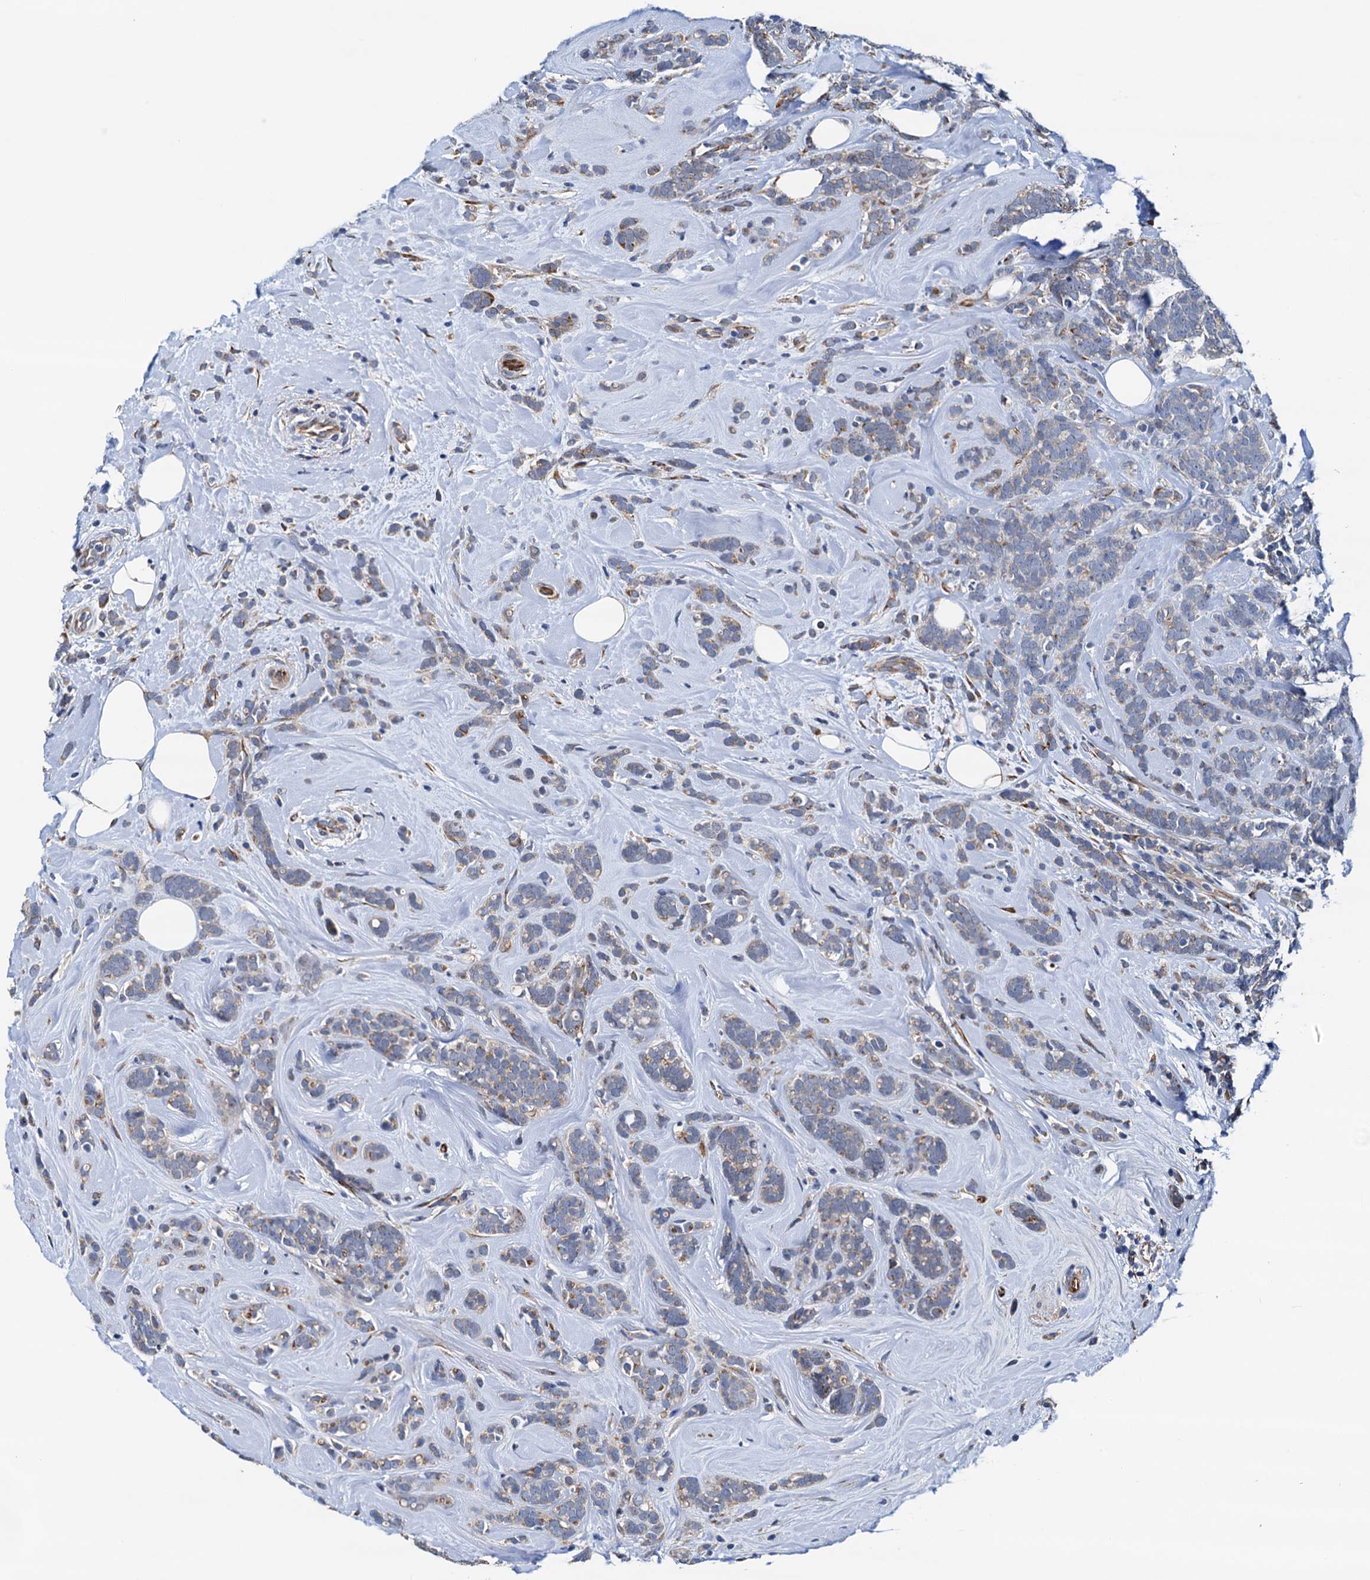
{"staining": {"intensity": "weak", "quantity": "25%-75%", "location": "cytoplasmic/membranous"}, "tissue": "breast cancer", "cell_type": "Tumor cells", "image_type": "cancer", "snomed": [{"axis": "morphology", "description": "Lobular carcinoma"}, {"axis": "topography", "description": "Breast"}], "caption": "Protein staining demonstrates weak cytoplasmic/membranous expression in approximately 25%-75% of tumor cells in breast cancer (lobular carcinoma). Nuclei are stained in blue.", "gene": "RASSF9", "patient": {"sex": "female", "age": 58}}